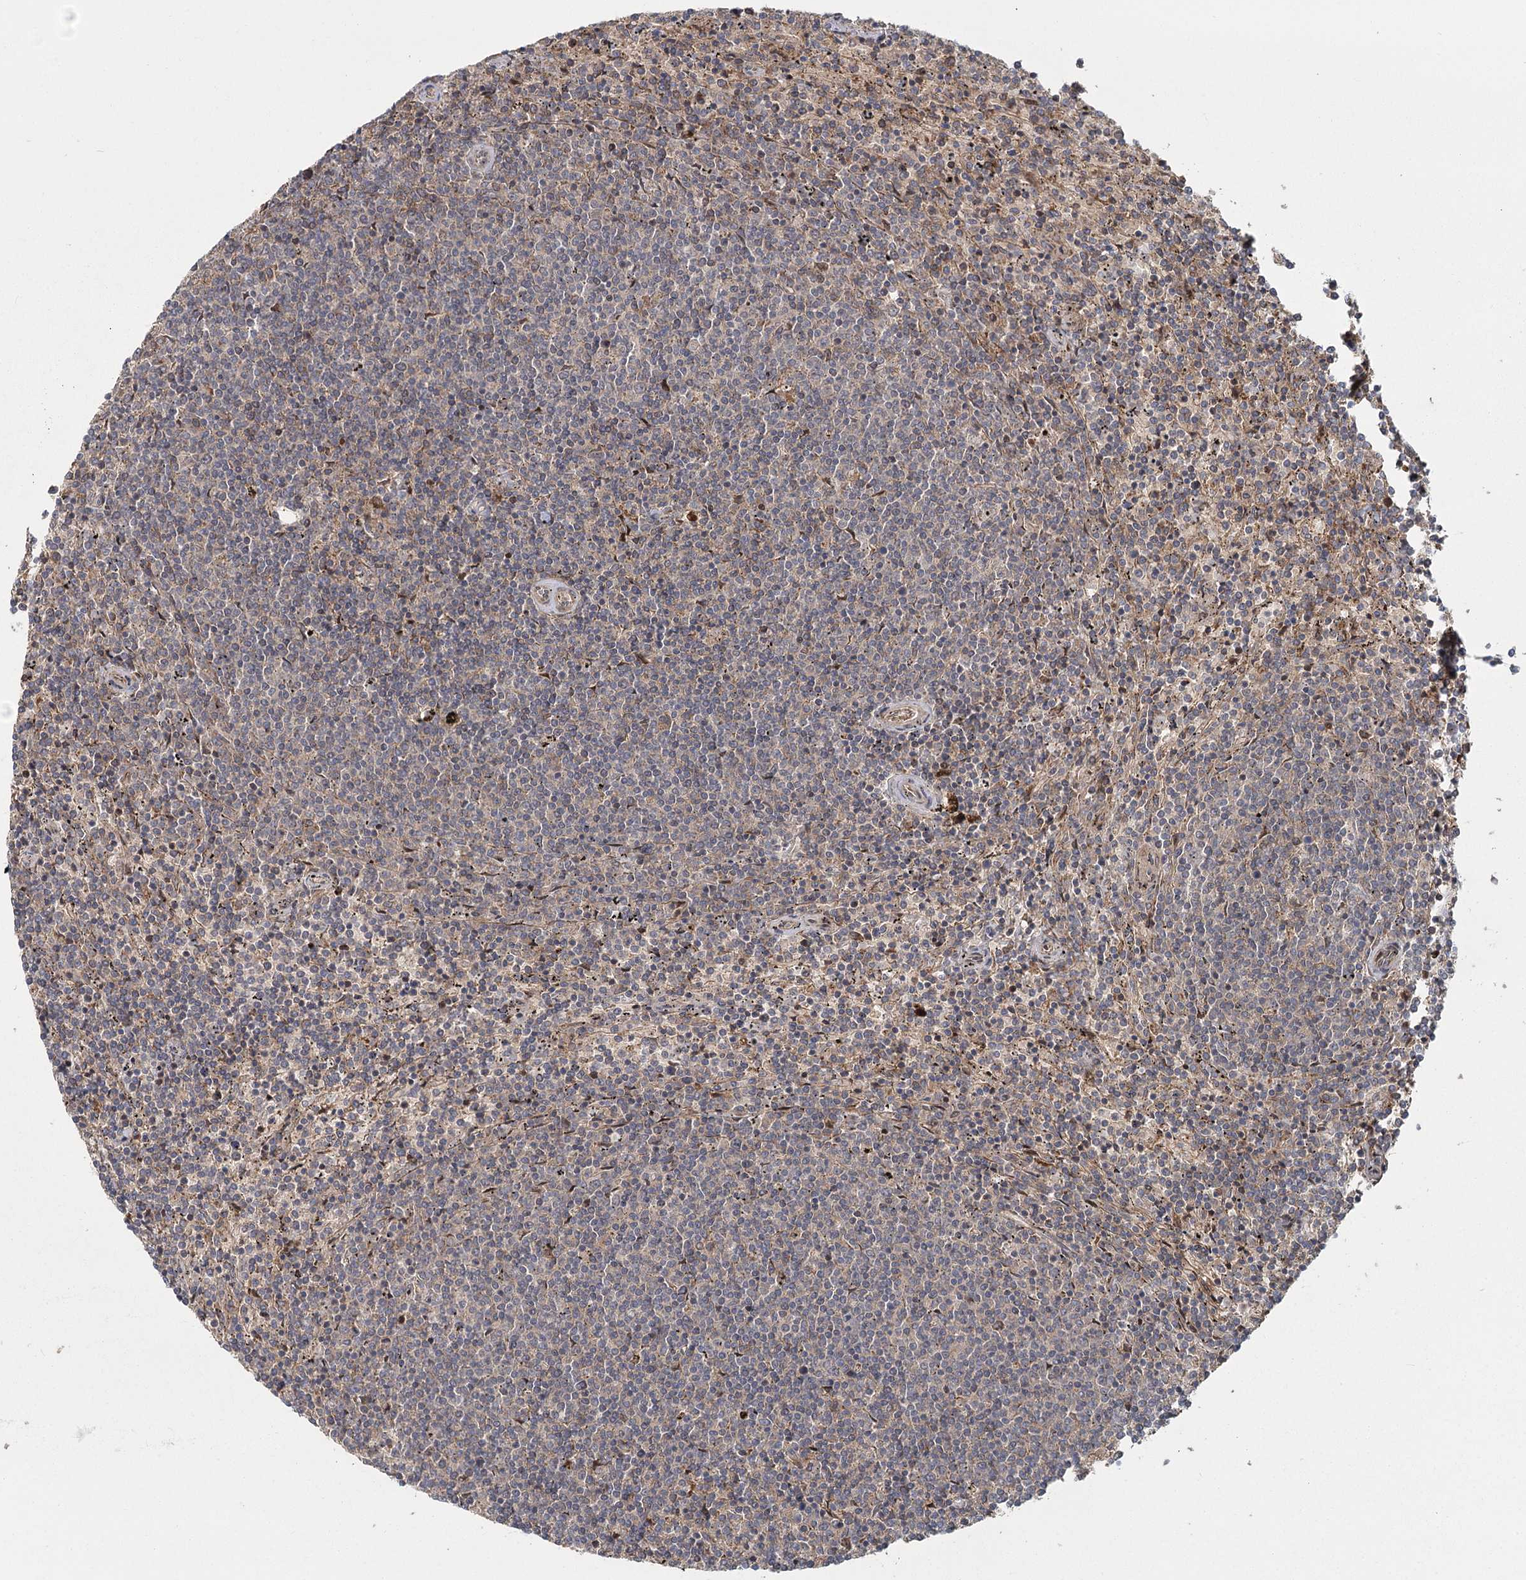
{"staining": {"intensity": "weak", "quantity": "<25%", "location": "cytoplasmic/membranous"}, "tissue": "lymphoma", "cell_type": "Tumor cells", "image_type": "cancer", "snomed": [{"axis": "morphology", "description": "Malignant lymphoma, non-Hodgkin's type, Low grade"}, {"axis": "topography", "description": "Spleen"}], "caption": "IHC micrograph of human lymphoma stained for a protein (brown), which displays no expression in tumor cells. (Stains: DAB IHC with hematoxylin counter stain, Microscopy: brightfield microscopy at high magnification).", "gene": "RAPGEF6", "patient": {"sex": "female", "age": 50}}